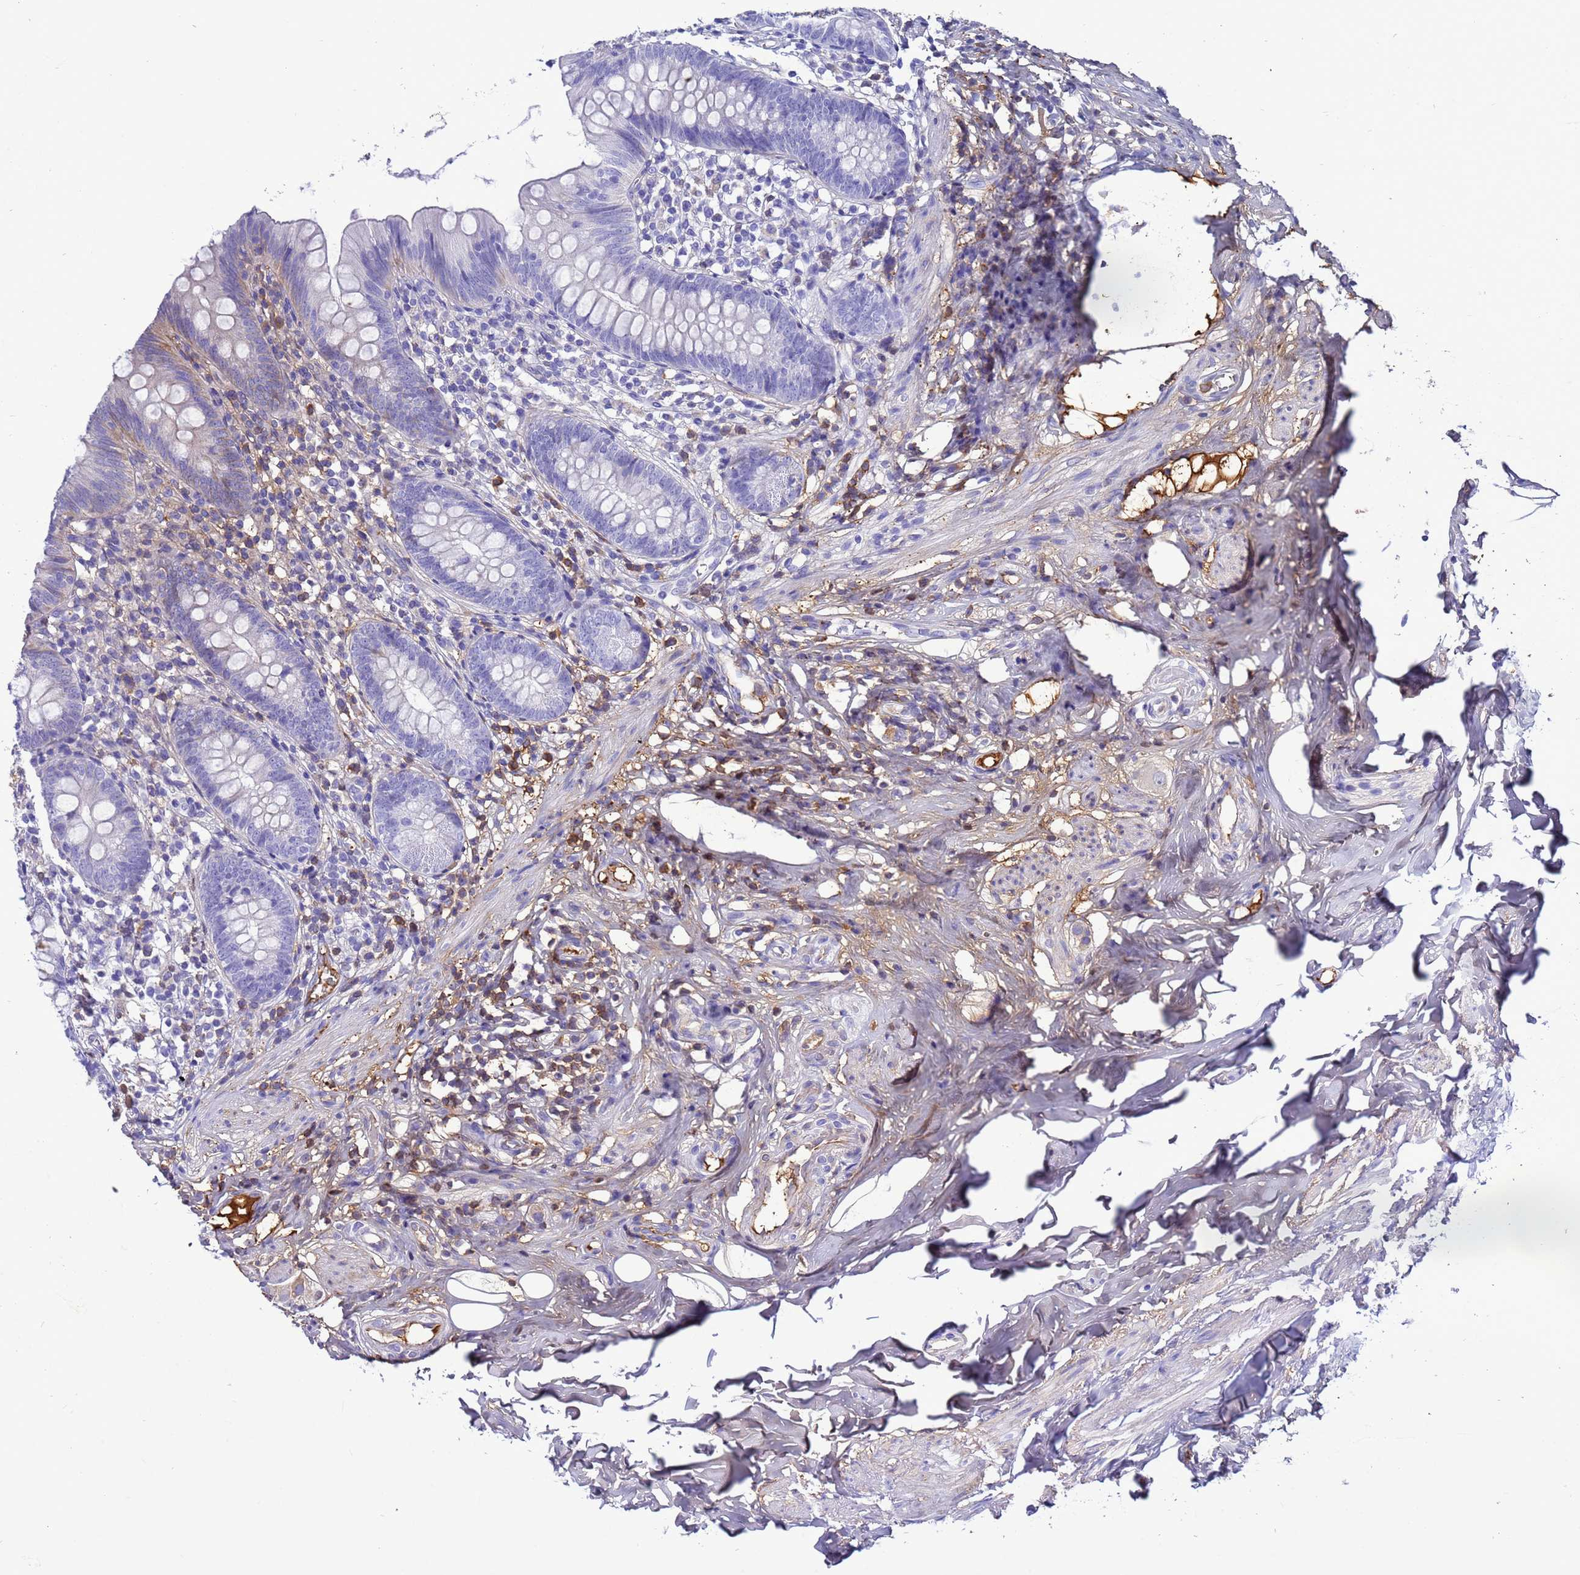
{"staining": {"intensity": "negative", "quantity": "none", "location": "none"}, "tissue": "appendix", "cell_type": "Glandular cells", "image_type": "normal", "snomed": [{"axis": "morphology", "description": "Normal tissue, NOS"}, {"axis": "topography", "description": "Appendix"}], "caption": "Glandular cells show no significant staining in benign appendix. (DAB immunohistochemistry, high magnification).", "gene": "H1", "patient": {"sex": "female", "age": 62}}